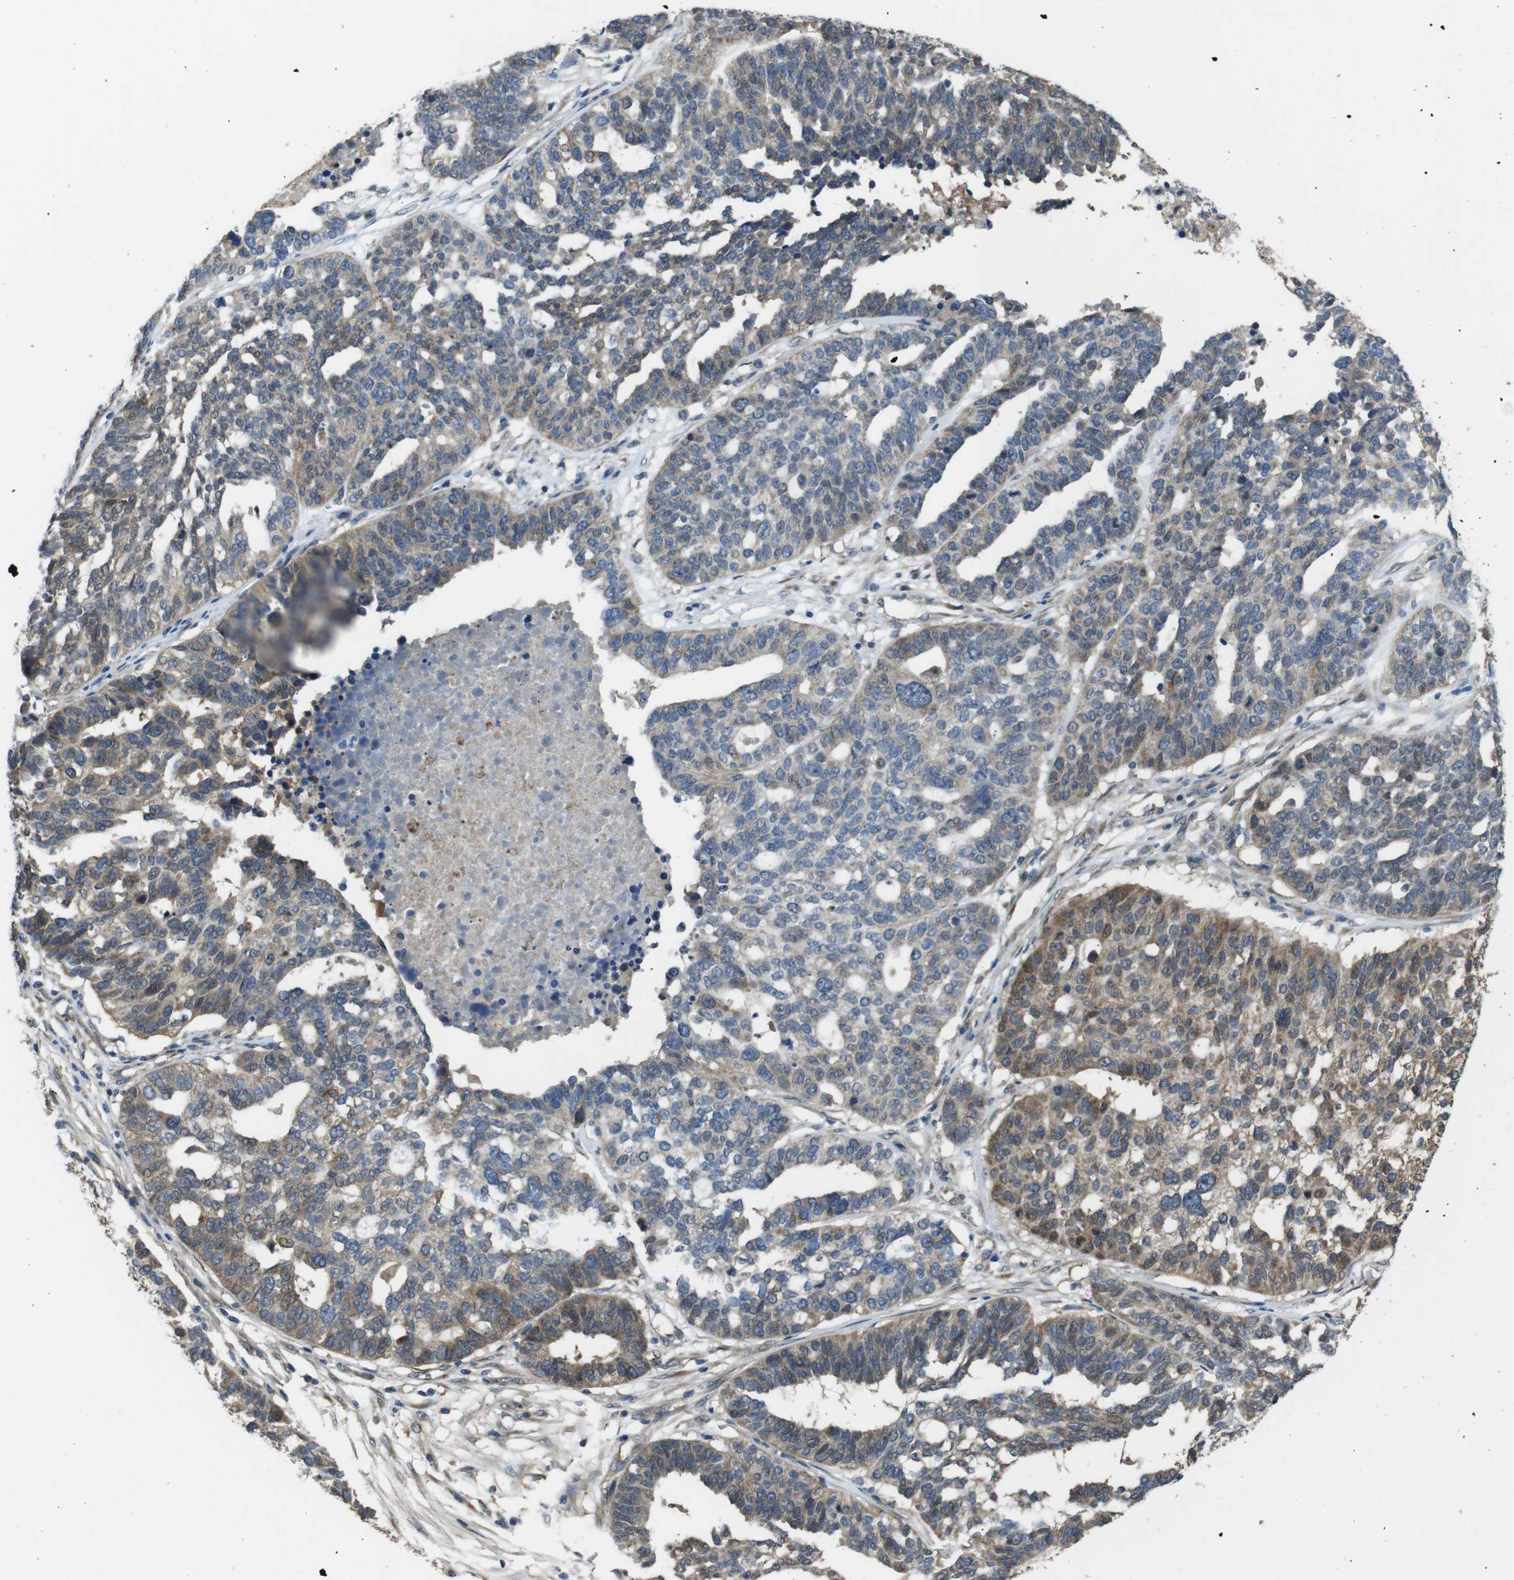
{"staining": {"intensity": "moderate", "quantity": "25%-75%", "location": "cytoplasmic/membranous"}, "tissue": "ovarian cancer", "cell_type": "Tumor cells", "image_type": "cancer", "snomed": [{"axis": "morphology", "description": "Cystadenocarcinoma, serous, NOS"}, {"axis": "topography", "description": "Ovary"}], "caption": "Immunohistochemical staining of human ovarian cancer (serous cystadenocarcinoma) shows medium levels of moderate cytoplasmic/membranous protein expression in about 25%-75% of tumor cells. Using DAB (brown) and hematoxylin (blue) stains, captured at high magnification using brightfield microscopy.", "gene": "RAB6A", "patient": {"sex": "female", "age": 59}}